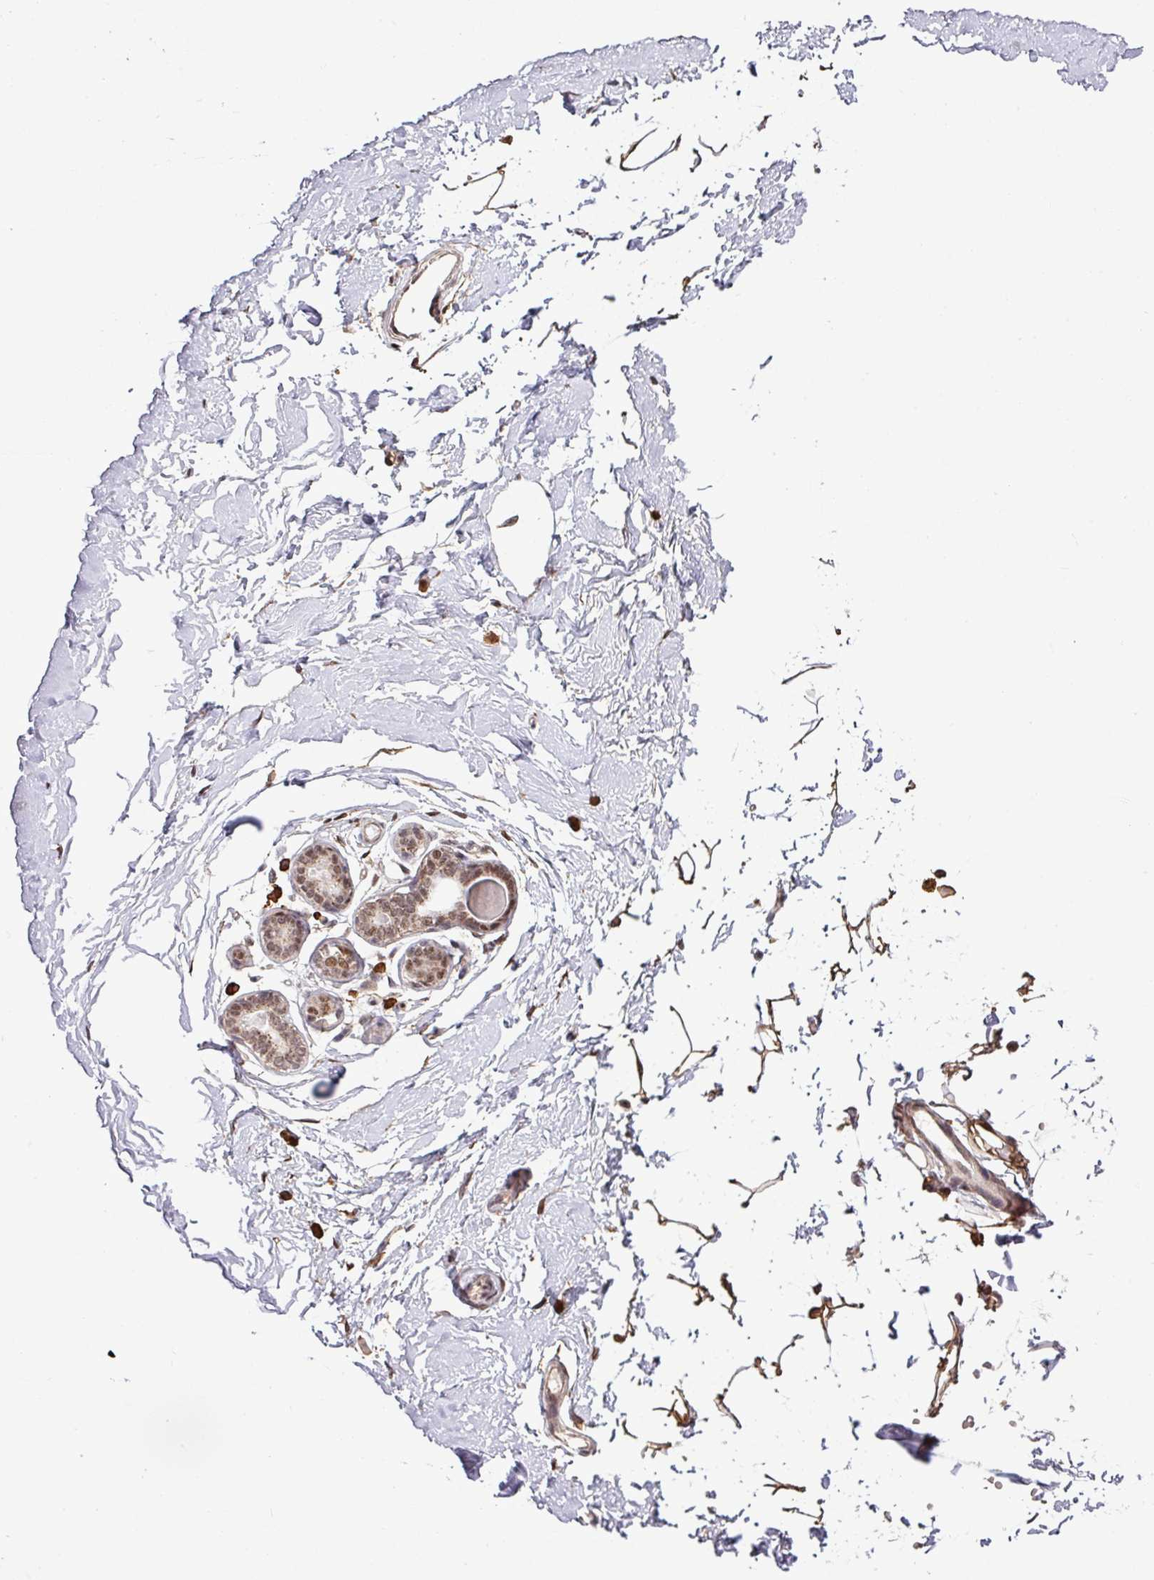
{"staining": {"intensity": "moderate", "quantity": ">75%", "location": "nuclear"}, "tissue": "breast", "cell_type": "Adipocytes", "image_type": "normal", "snomed": [{"axis": "morphology", "description": "Normal tissue, NOS"}, {"axis": "topography", "description": "Breast"}], "caption": "A histopathology image of human breast stained for a protein reveals moderate nuclear brown staining in adipocytes.", "gene": "PHF23", "patient": {"sex": "female", "age": 23}}